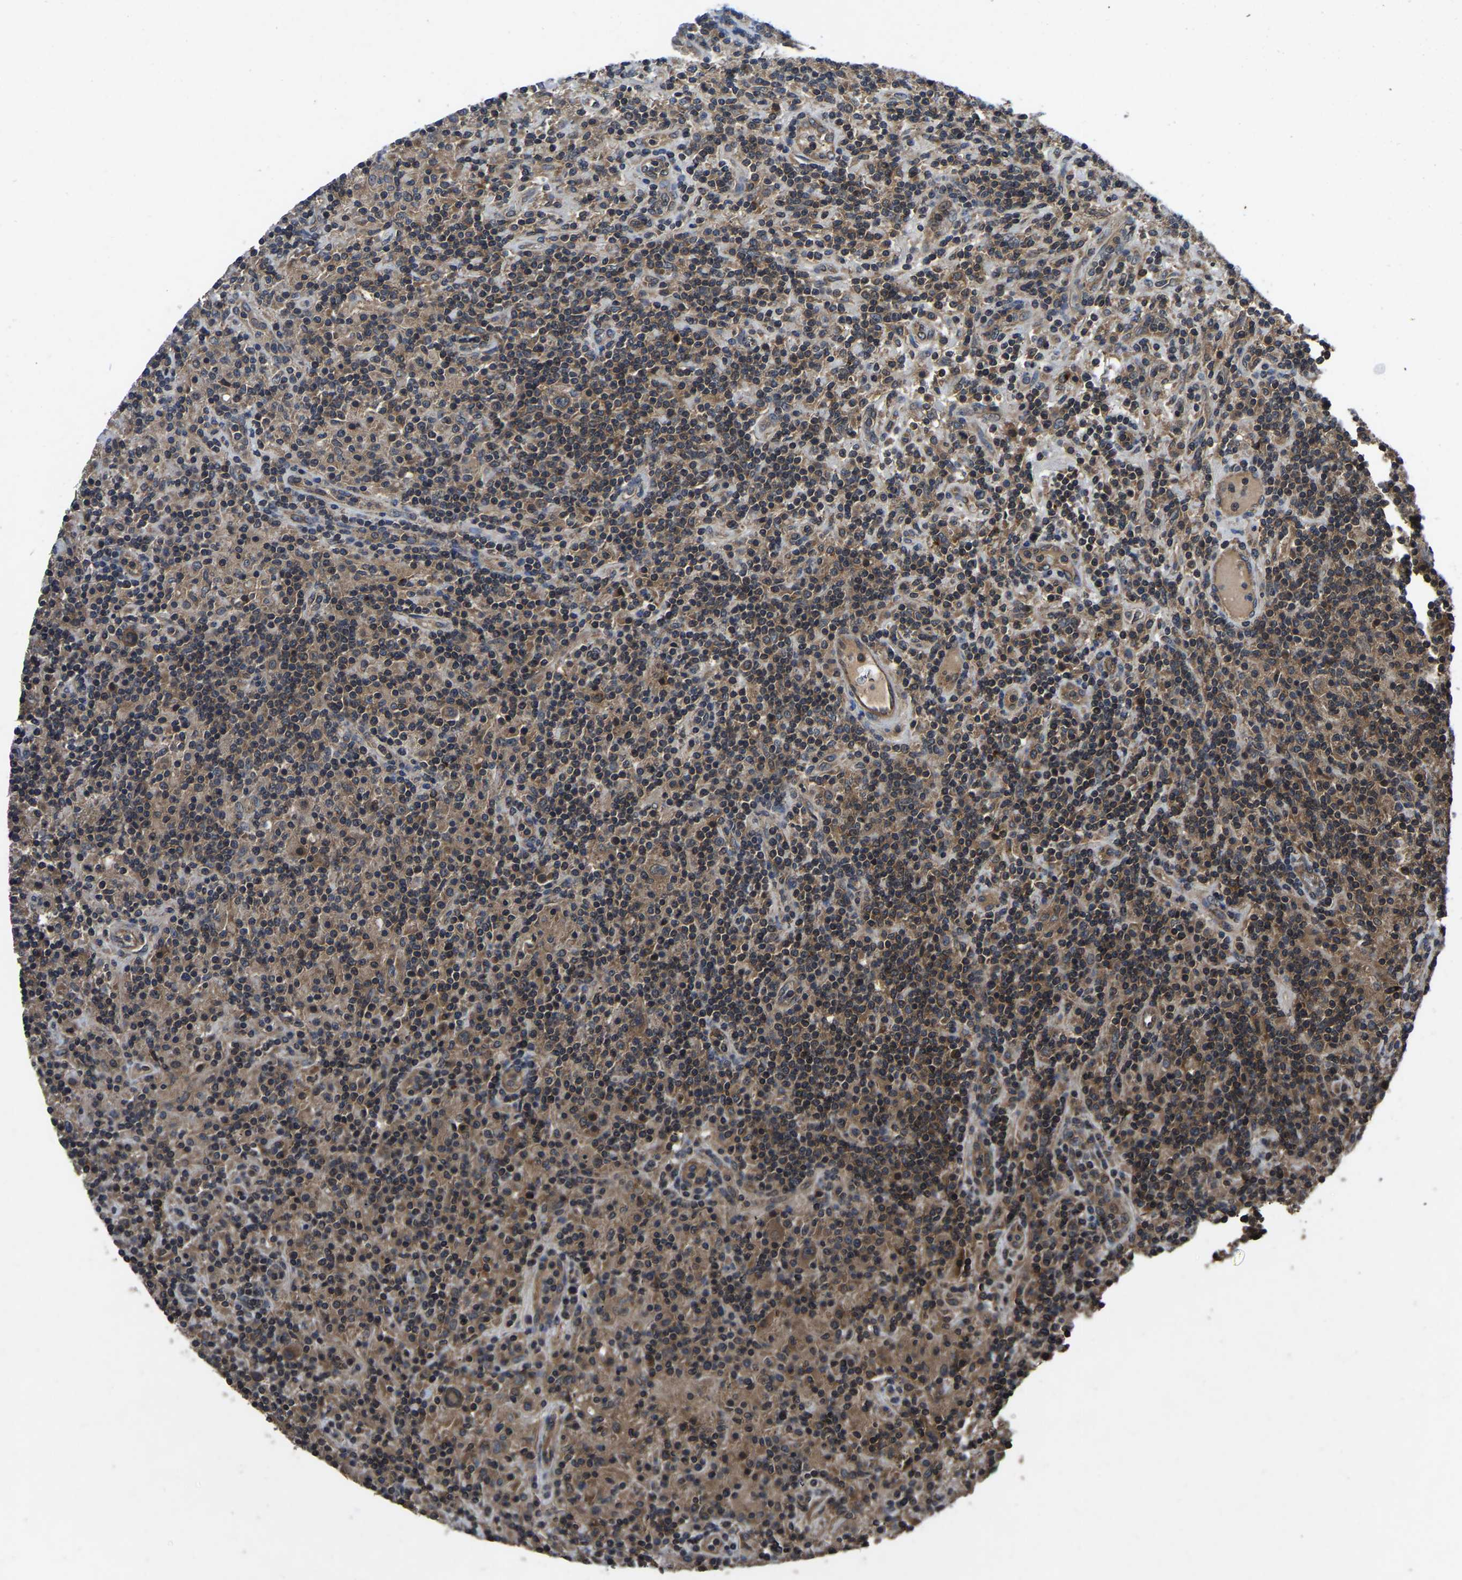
{"staining": {"intensity": "moderate", "quantity": "25%-75%", "location": "cytoplasmic/membranous"}, "tissue": "lymphoma", "cell_type": "Tumor cells", "image_type": "cancer", "snomed": [{"axis": "morphology", "description": "Hodgkin's disease, NOS"}, {"axis": "topography", "description": "Lymph node"}], "caption": "Immunohistochemical staining of lymphoma displays medium levels of moderate cytoplasmic/membranous protein staining in about 25%-75% of tumor cells. Using DAB (brown) and hematoxylin (blue) stains, captured at high magnification using brightfield microscopy.", "gene": "CRYZL1", "patient": {"sex": "male", "age": 70}}